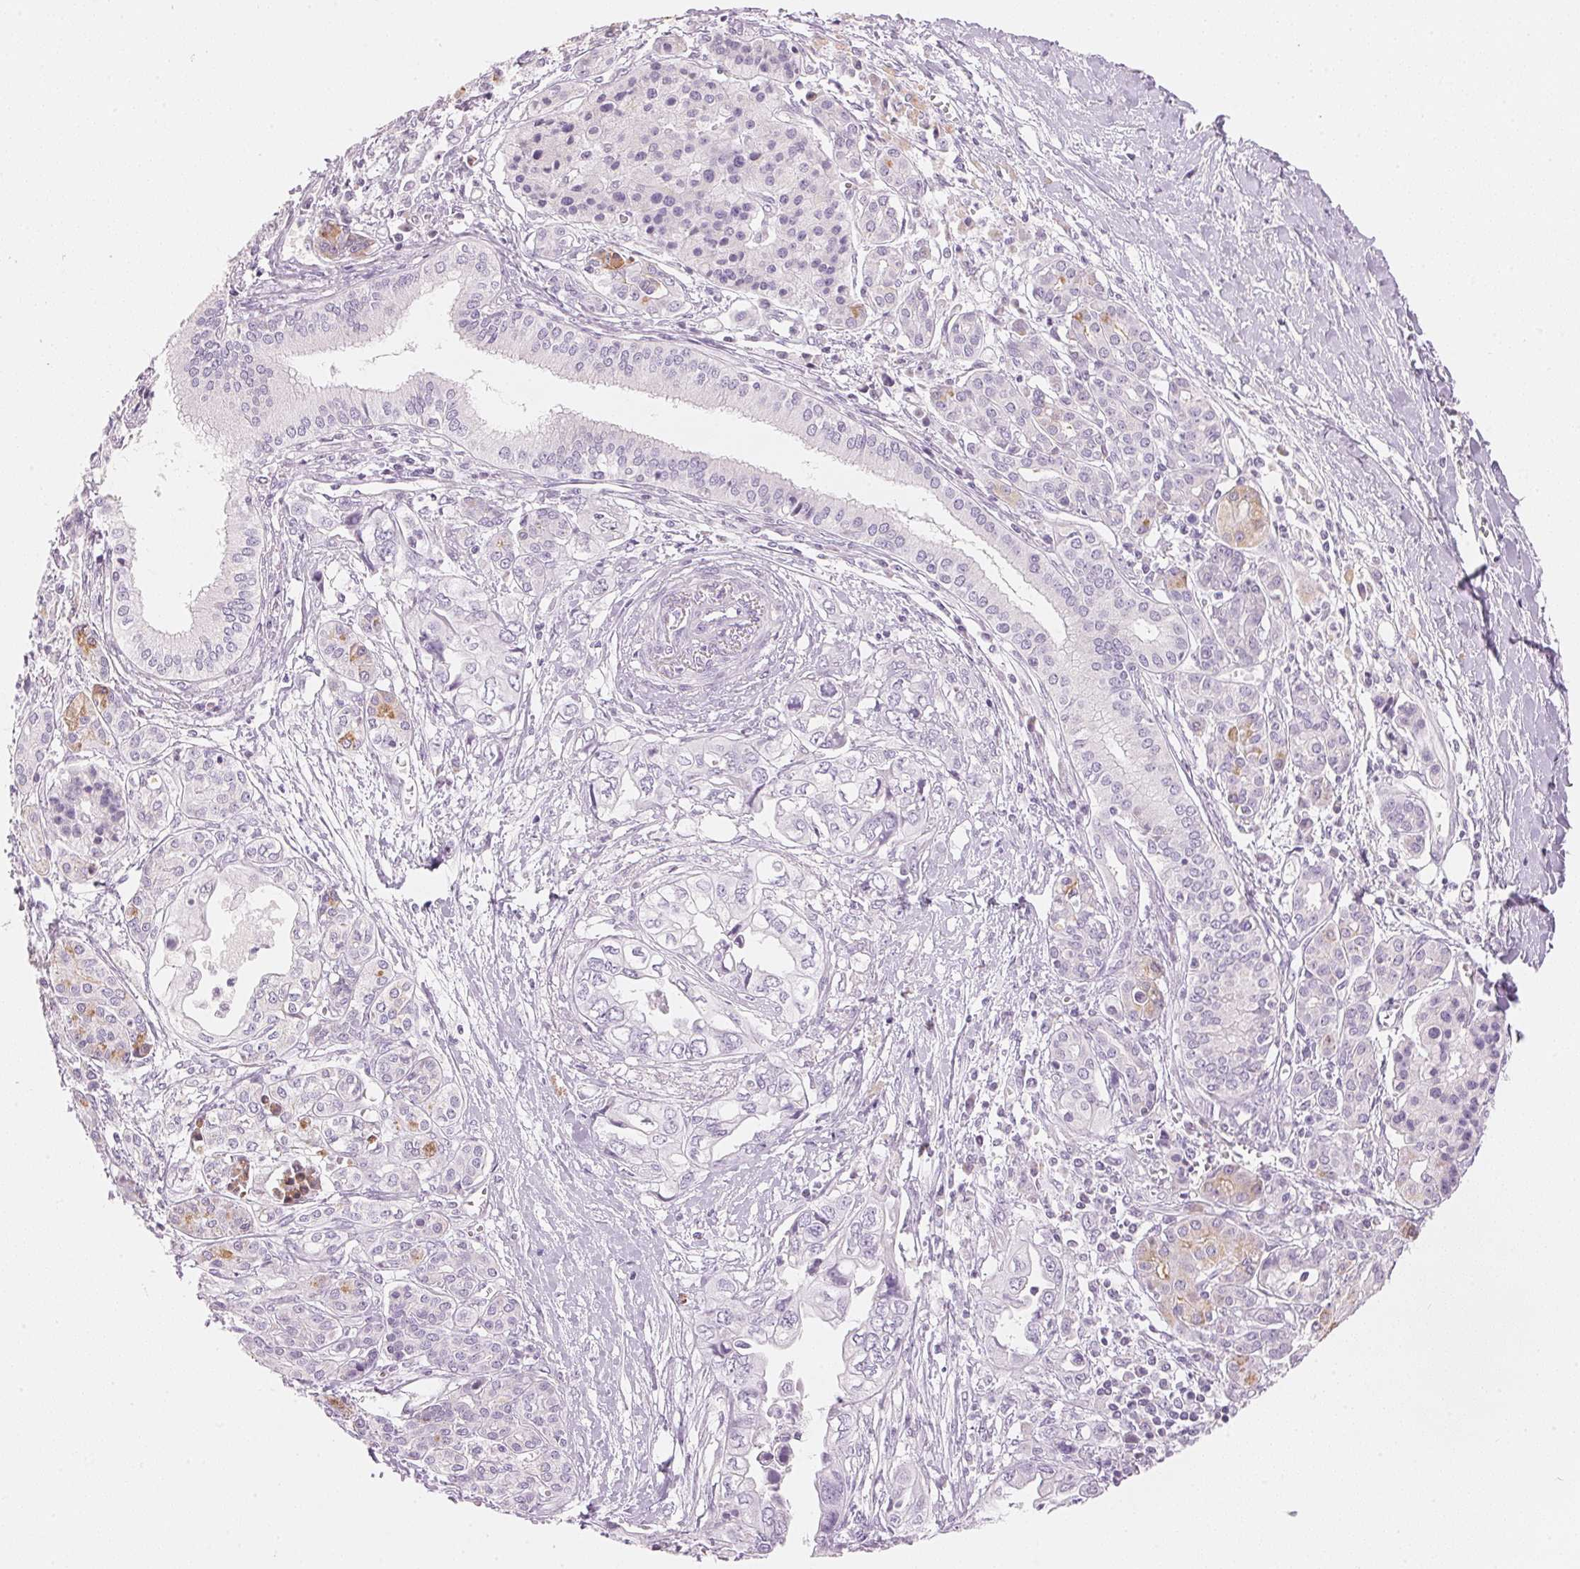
{"staining": {"intensity": "negative", "quantity": "none", "location": "none"}, "tissue": "pancreatic cancer", "cell_type": "Tumor cells", "image_type": "cancer", "snomed": [{"axis": "morphology", "description": "Adenocarcinoma, NOS"}, {"axis": "topography", "description": "Pancreas"}], "caption": "An immunohistochemistry (IHC) histopathology image of pancreatic adenocarcinoma is shown. There is no staining in tumor cells of pancreatic adenocarcinoma. The staining was performed using DAB to visualize the protein expression in brown, while the nuclei were stained in blue with hematoxylin (Magnification: 20x).", "gene": "HOXB13", "patient": {"sex": "male", "age": 68}}